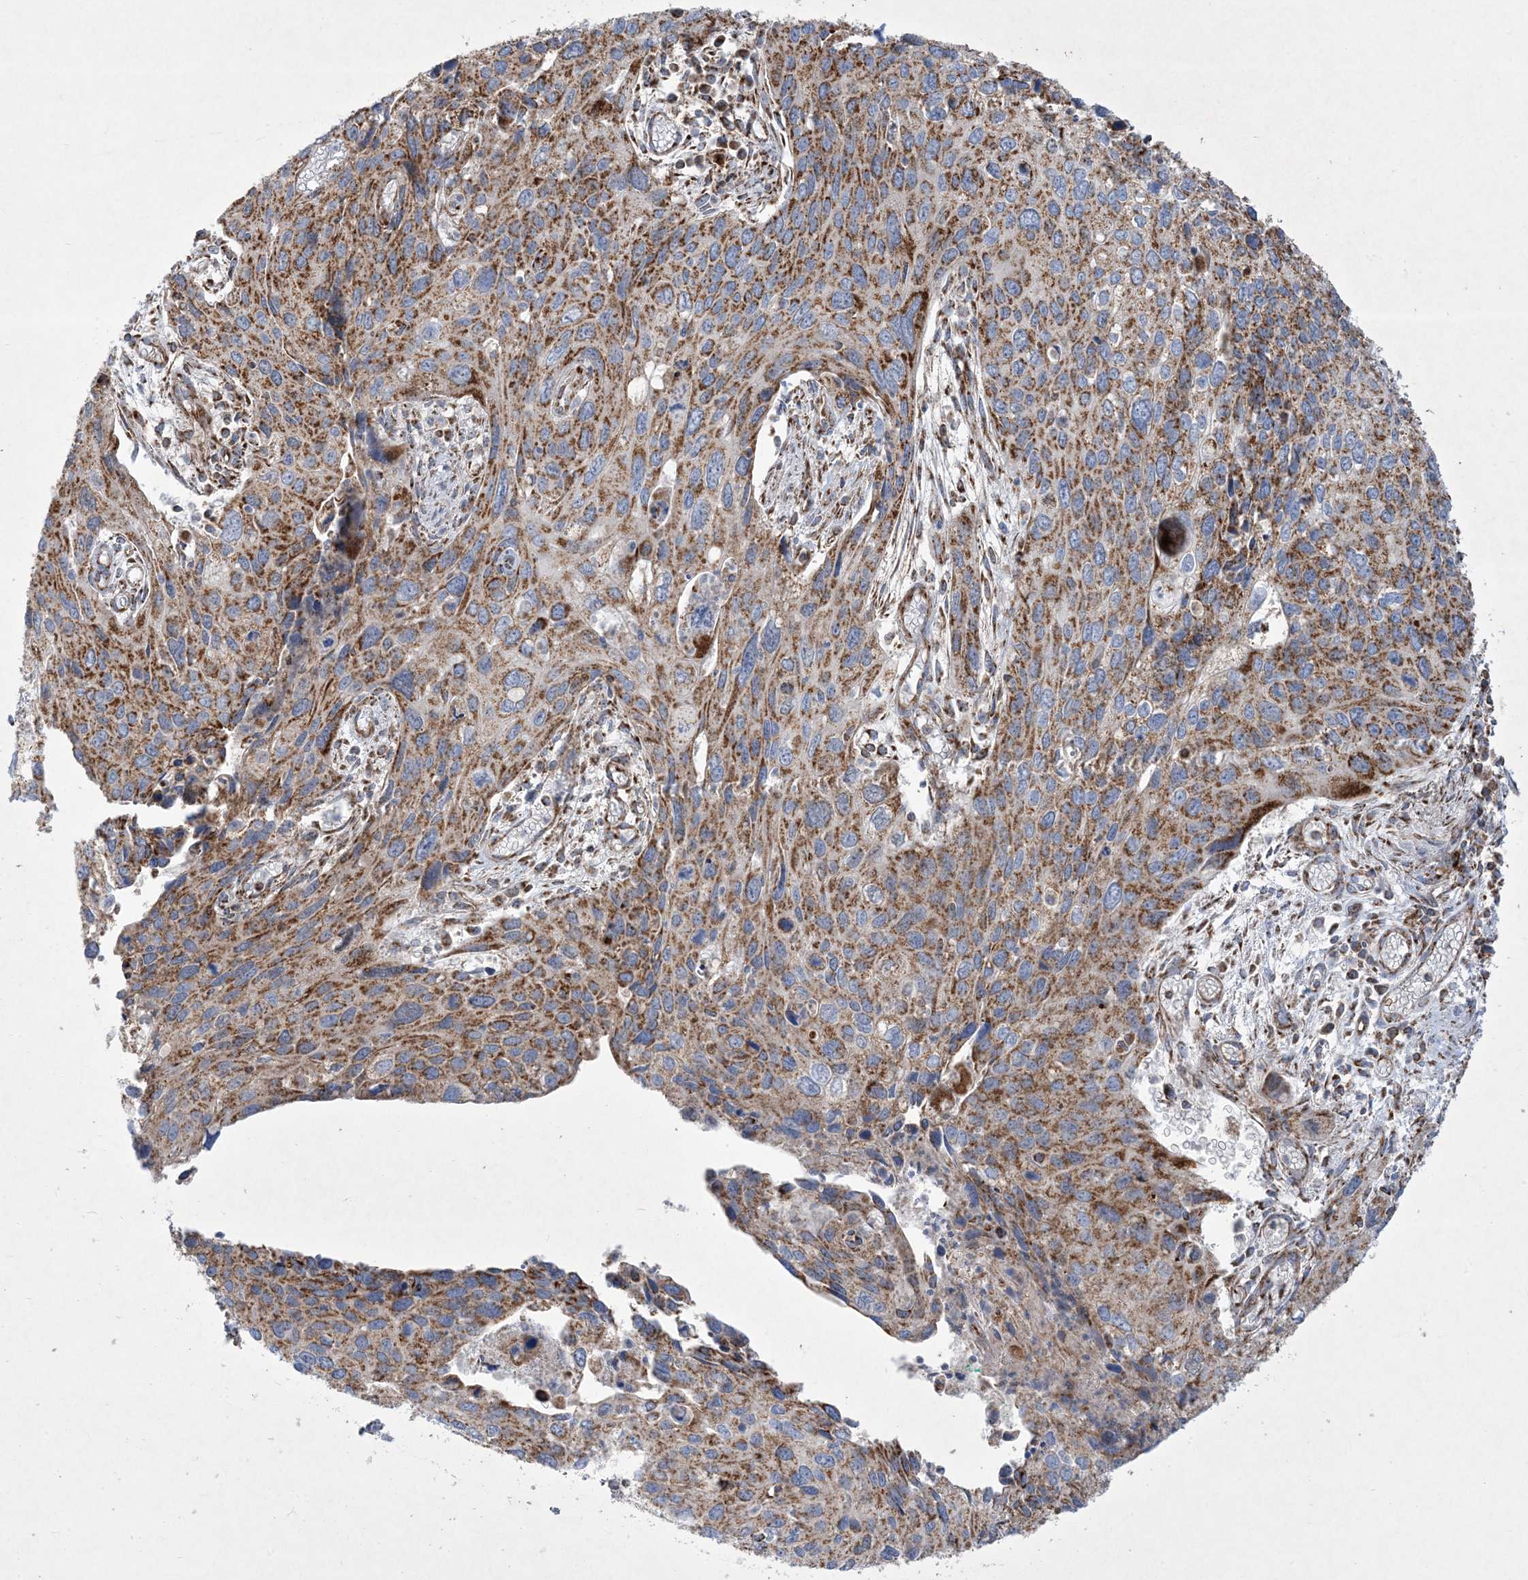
{"staining": {"intensity": "moderate", "quantity": ">75%", "location": "cytoplasmic/membranous"}, "tissue": "cervical cancer", "cell_type": "Tumor cells", "image_type": "cancer", "snomed": [{"axis": "morphology", "description": "Squamous cell carcinoma, NOS"}, {"axis": "topography", "description": "Cervix"}], "caption": "Tumor cells display medium levels of moderate cytoplasmic/membranous positivity in about >75% of cells in squamous cell carcinoma (cervical). The staining was performed using DAB to visualize the protein expression in brown, while the nuclei were stained in blue with hematoxylin (Magnification: 20x).", "gene": "BEND4", "patient": {"sex": "female", "age": 55}}